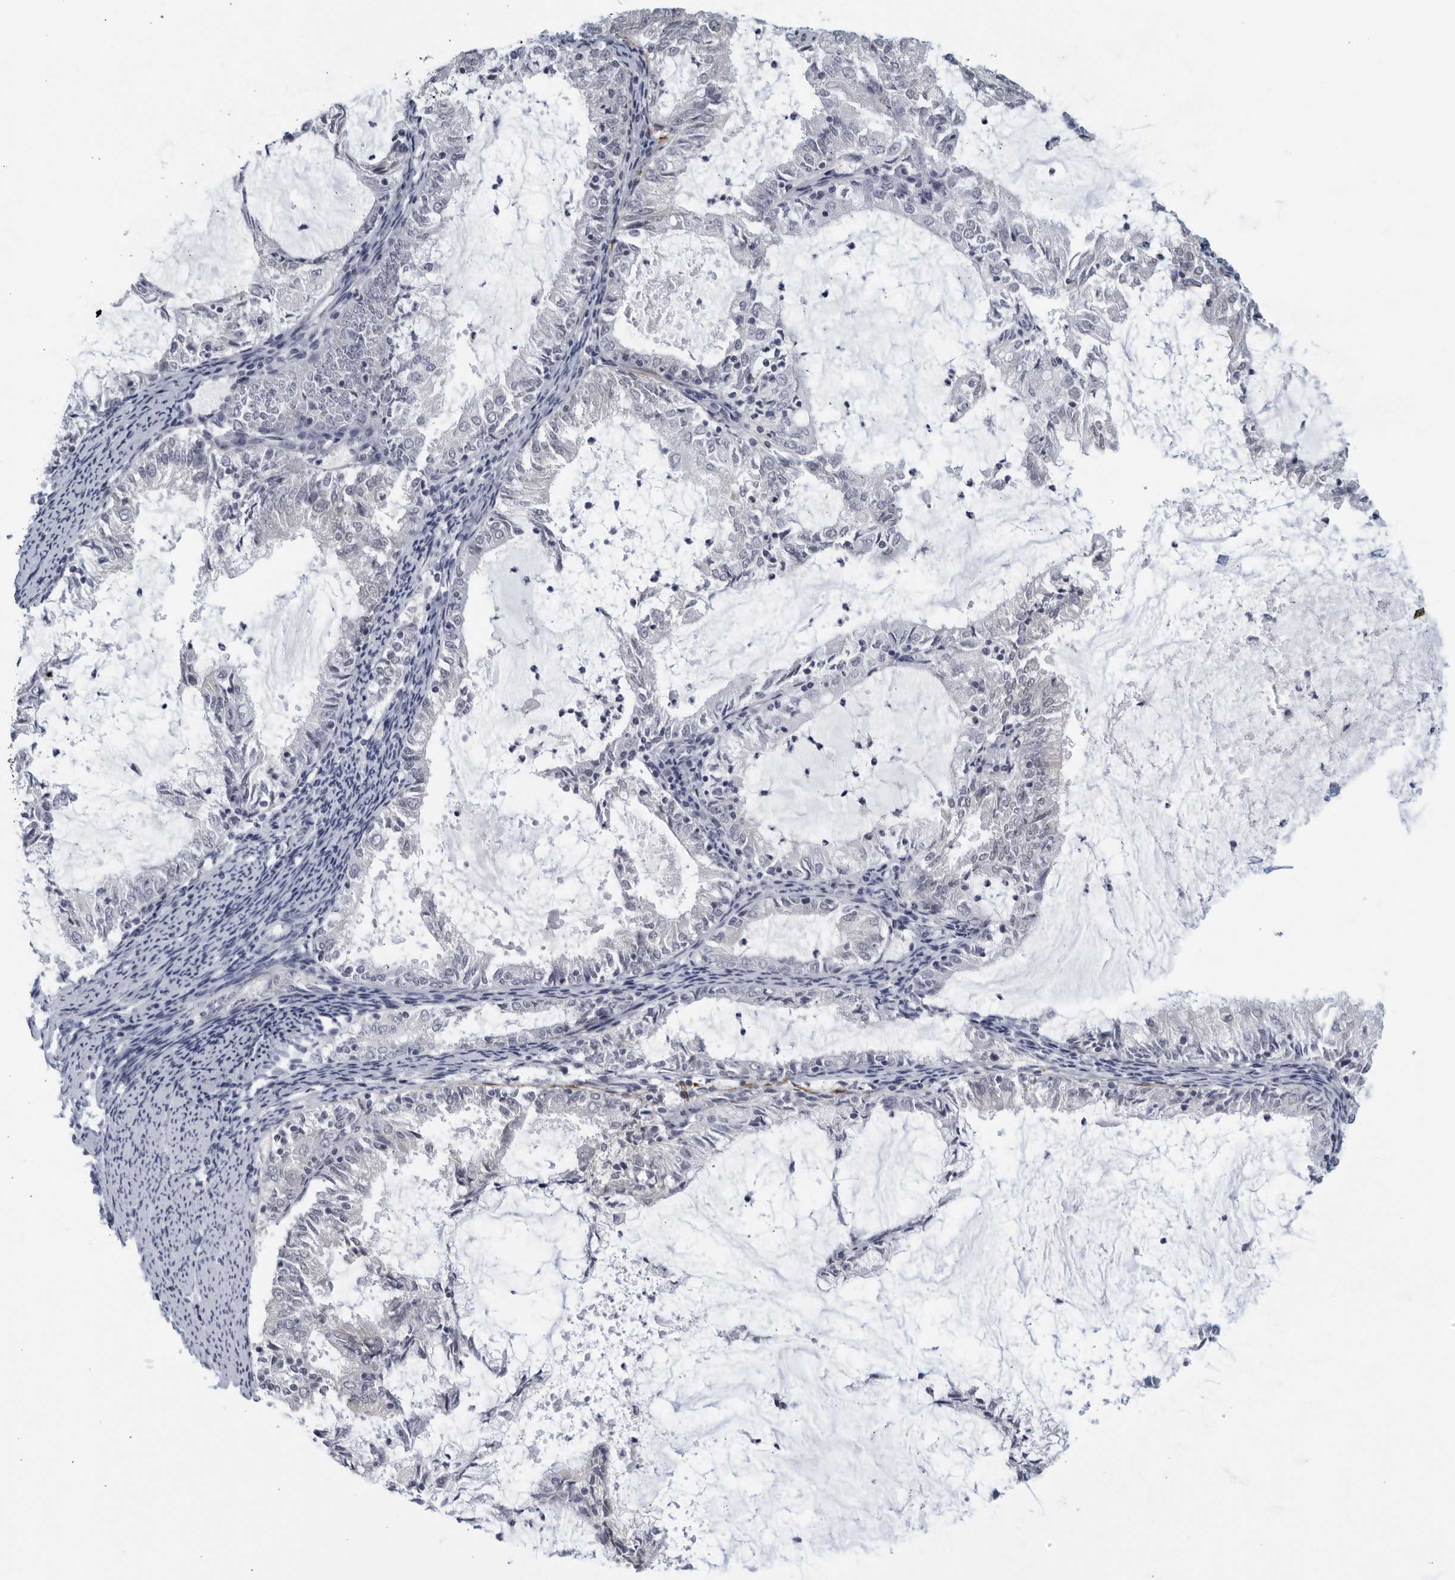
{"staining": {"intensity": "negative", "quantity": "none", "location": "none"}, "tissue": "endometrial cancer", "cell_type": "Tumor cells", "image_type": "cancer", "snomed": [{"axis": "morphology", "description": "Adenocarcinoma, NOS"}, {"axis": "topography", "description": "Endometrium"}], "caption": "Immunohistochemistry image of human endometrial cancer (adenocarcinoma) stained for a protein (brown), which exhibits no expression in tumor cells.", "gene": "MATN1", "patient": {"sex": "female", "age": 57}}